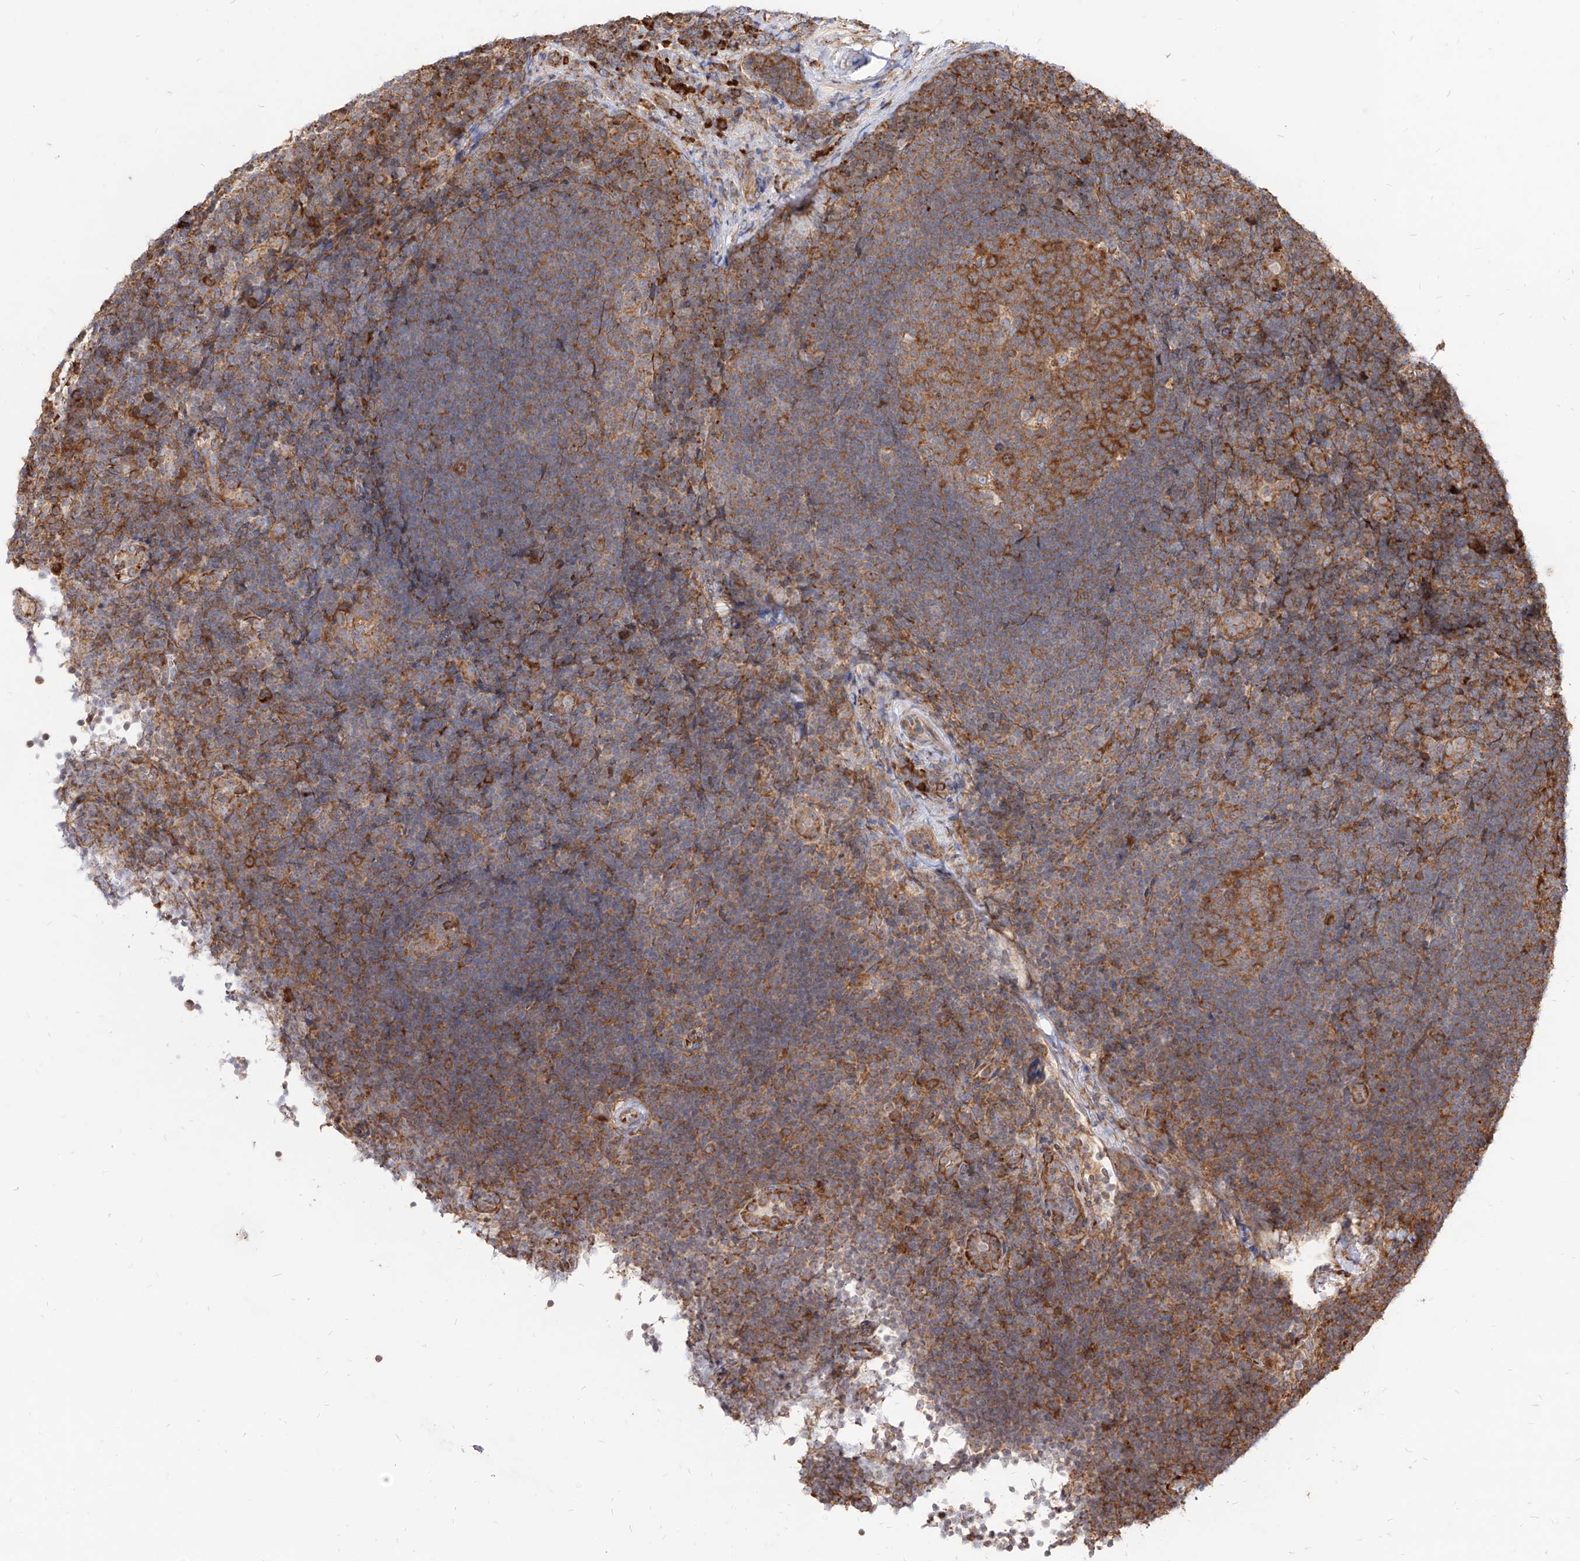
{"staining": {"intensity": "strong", "quantity": ">75%", "location": "cytoplasmic/membranous"}, "tissue": "lymph node", "cell_type": "Germinal center cells", "image_type": "normal", "snomed": [{"axis": "morphology", "description": "Normal tissue, NOS"}, {"axis": "topography", "description": "Lymph node"}], "caption": "About >75% of germinal center cells in unremarkable human lymph node exhibit strong cytoplasmic/membranous protein staining as visualized by brown immunohistochemical staining.", "gene": "RPS25", "patient": {"sex": "female", "age": 22}}